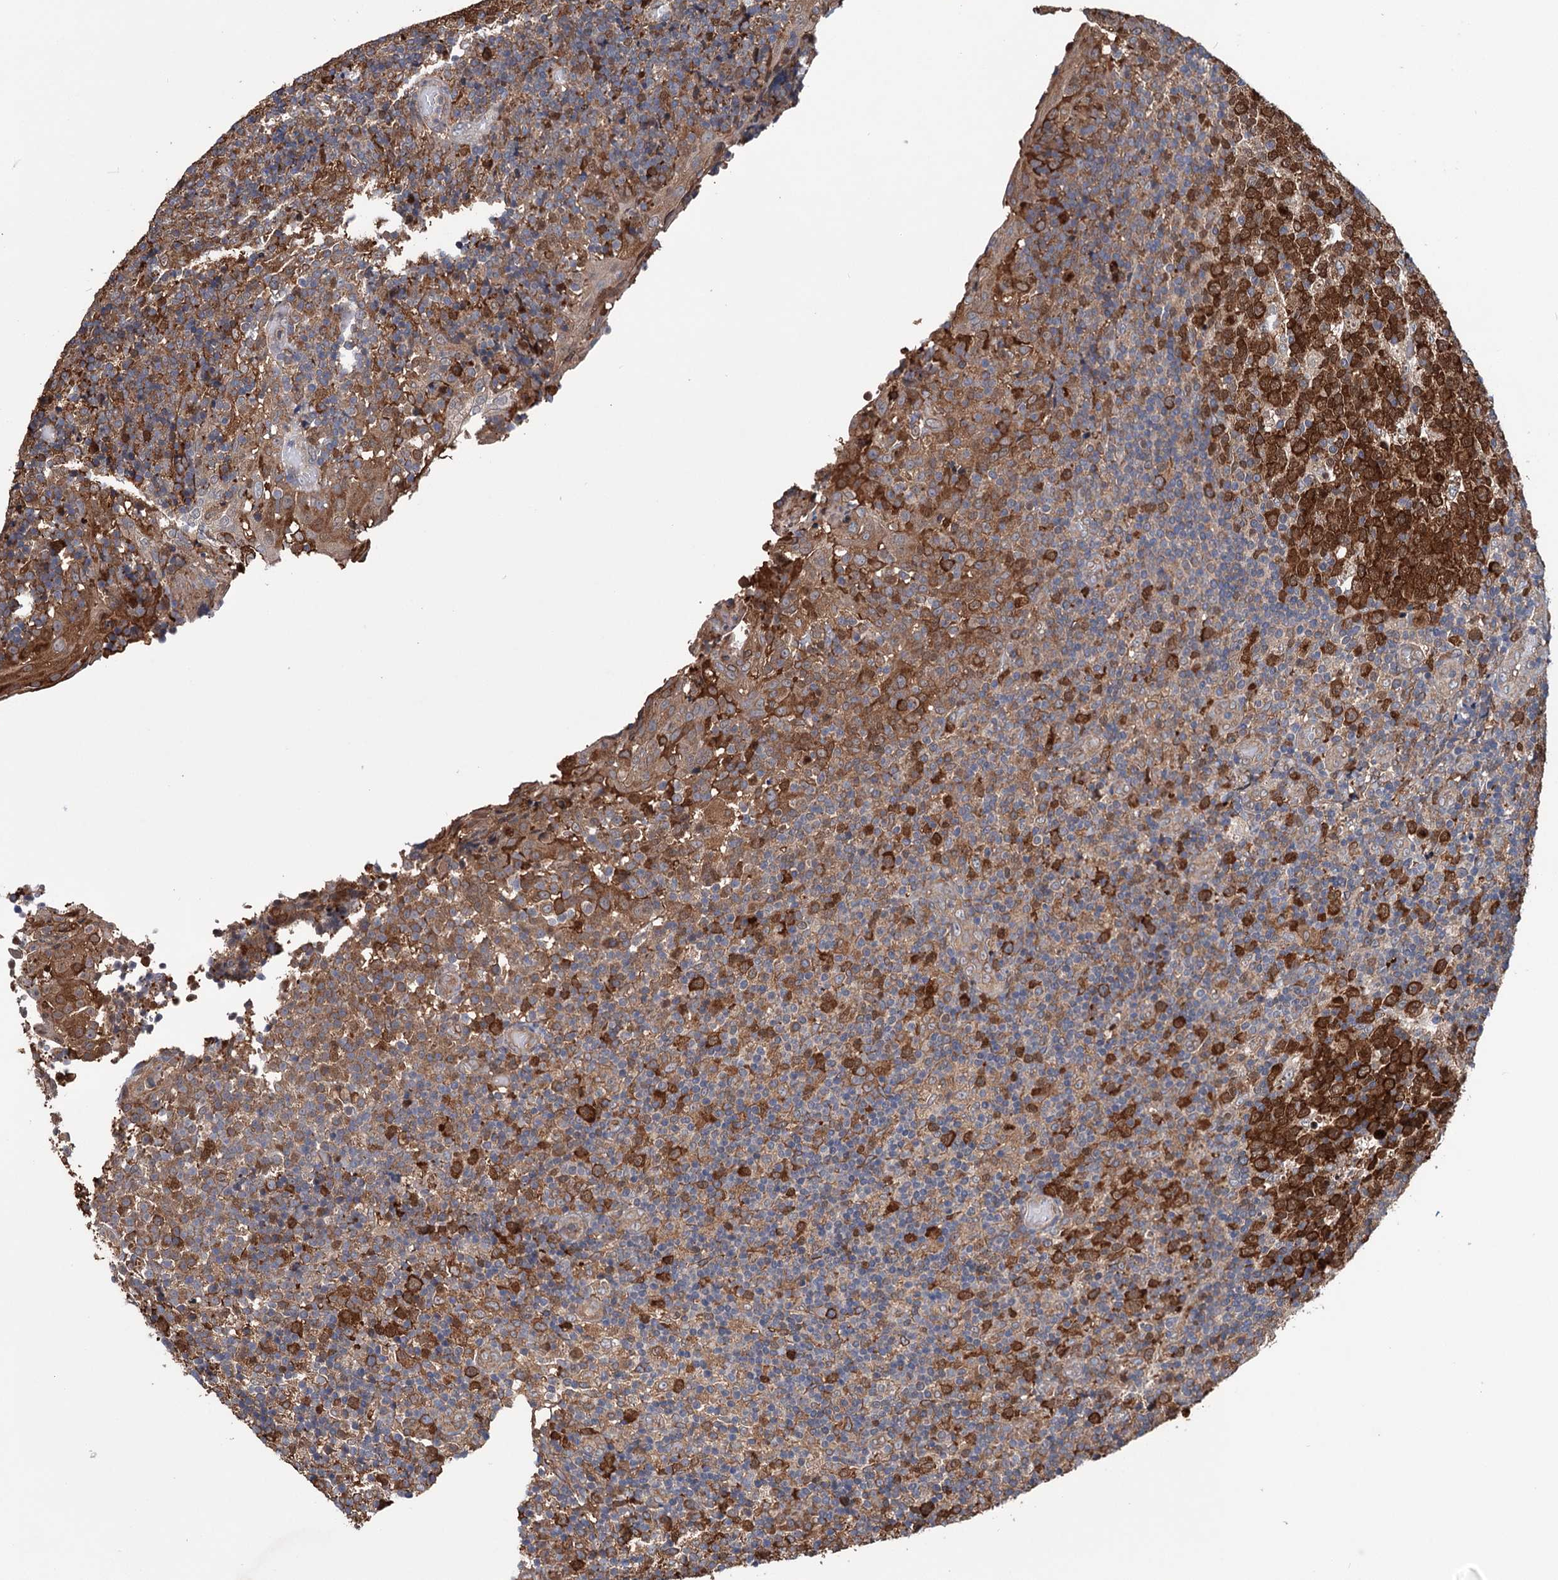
{"staining": {"intensity": "strong", "quantity": ">75%", "location": "cytoplasmic/membranous,nuclear"}, "tissue": "tonsil", "cell_type": "Germinal center cells", "image_type": "normal", "snomed": [{"axis": "morphology", "description": "Normal tissue, NOS"}, {"axis": "topography", "description": "Tonsil"}], "caption": "Protein expression analysis of unremarkable tonsil shows strong cytoplasmic/membranous,nuclear staining in about >75% of germinal center cells. (DAB = brown stain, brightfield microscopy at high magnification).", "gene": "NCAPD2", "patient": {"sex": "female", "age": 19}}